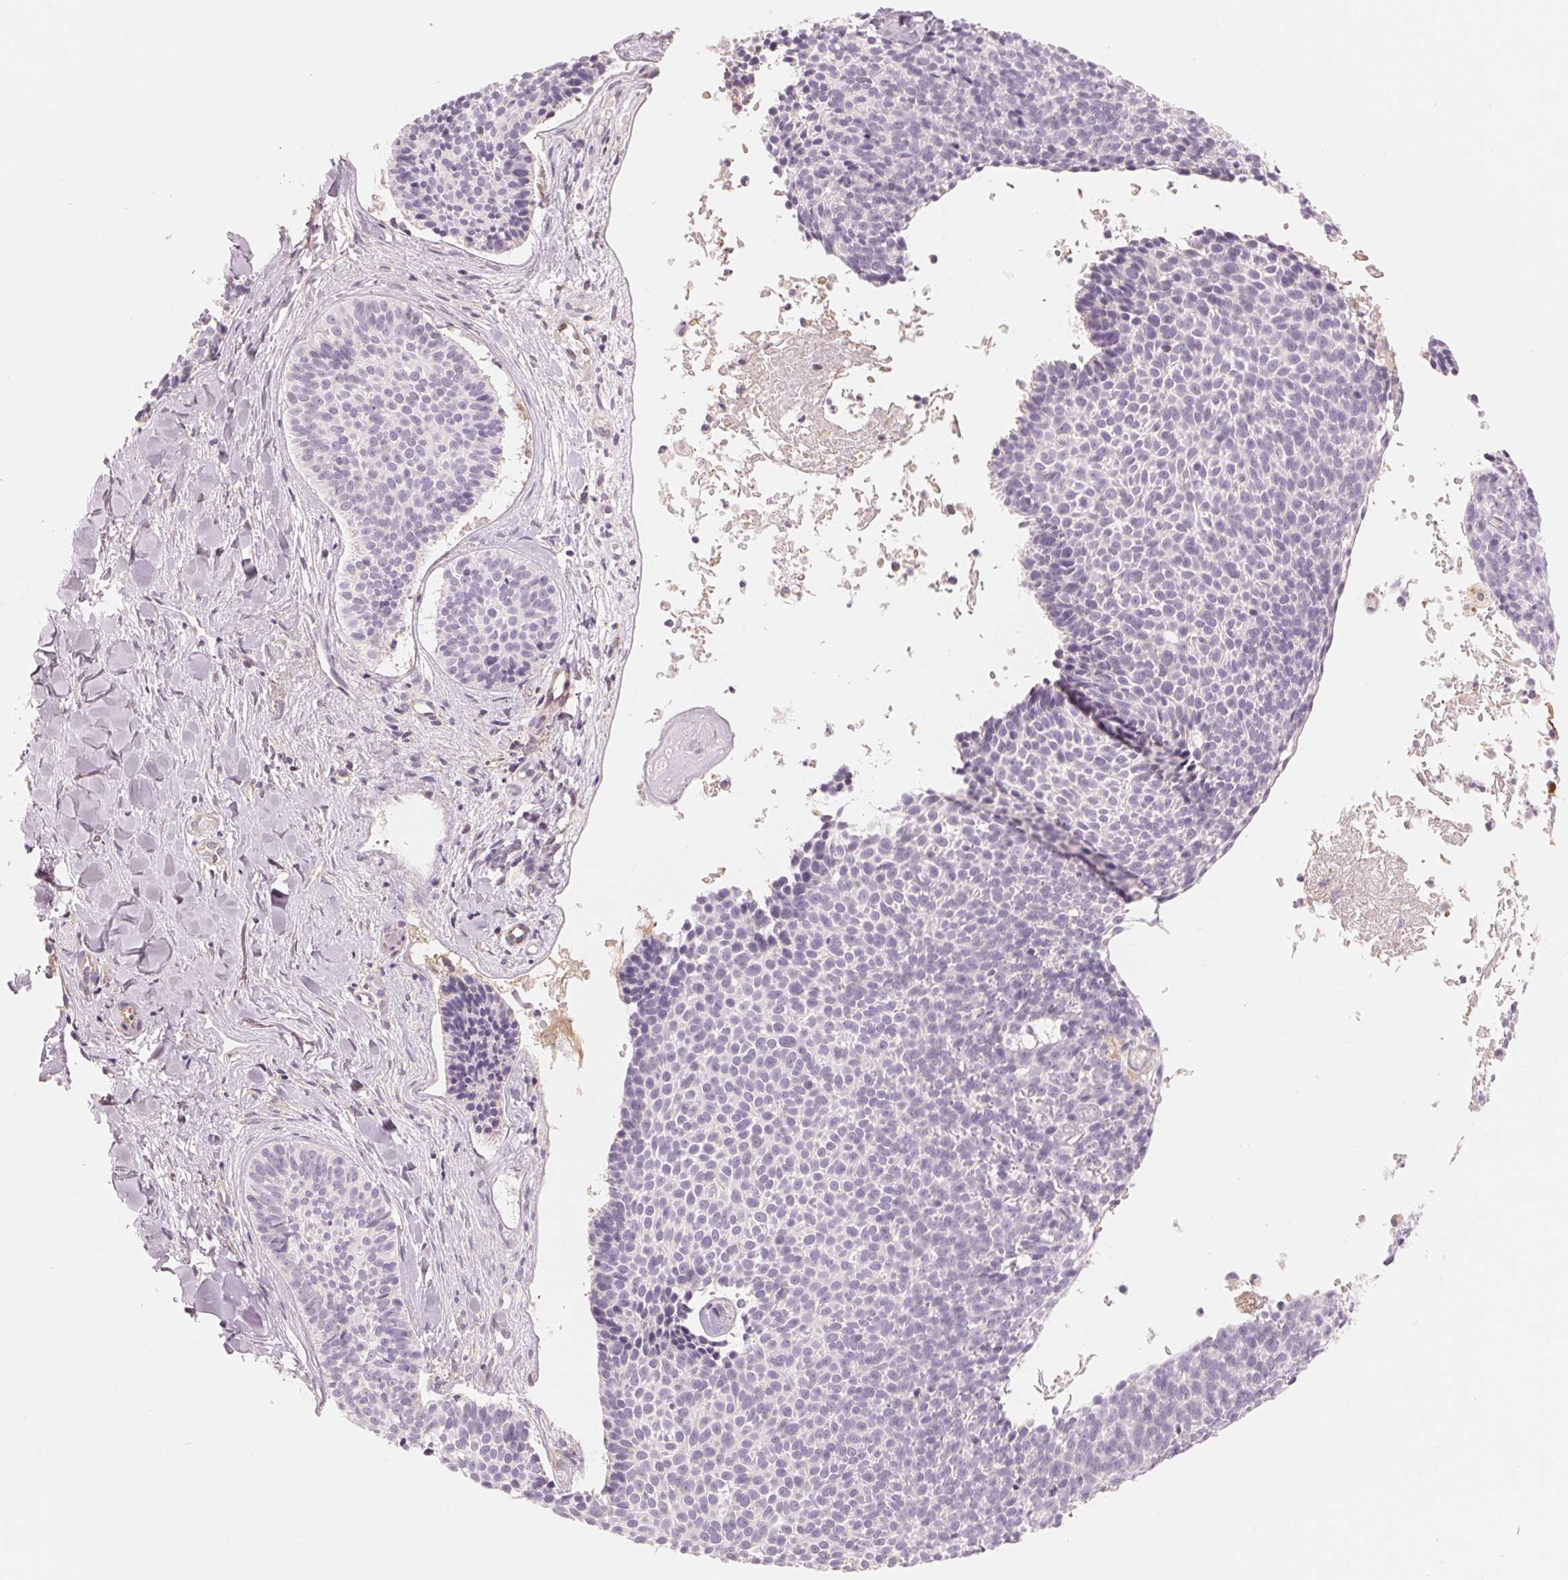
{"staining": {"intensity": "negative", "quantity": "none", "location": "none"}, "tissue": "skin cancer", "cell_type": "Tumor cells", "image_type": "cancer", "snomed": [{"axis": "morphology", "description": "Basal cell carcinoma"}, {"axis": "topography", "description": "Skin"}], "caption": "Image shows no significant protein staining in tumor cells of basal cell carcinoma (skin).", "gene": "CFHR2", "patient": {"sex": "male", "age": 82}}